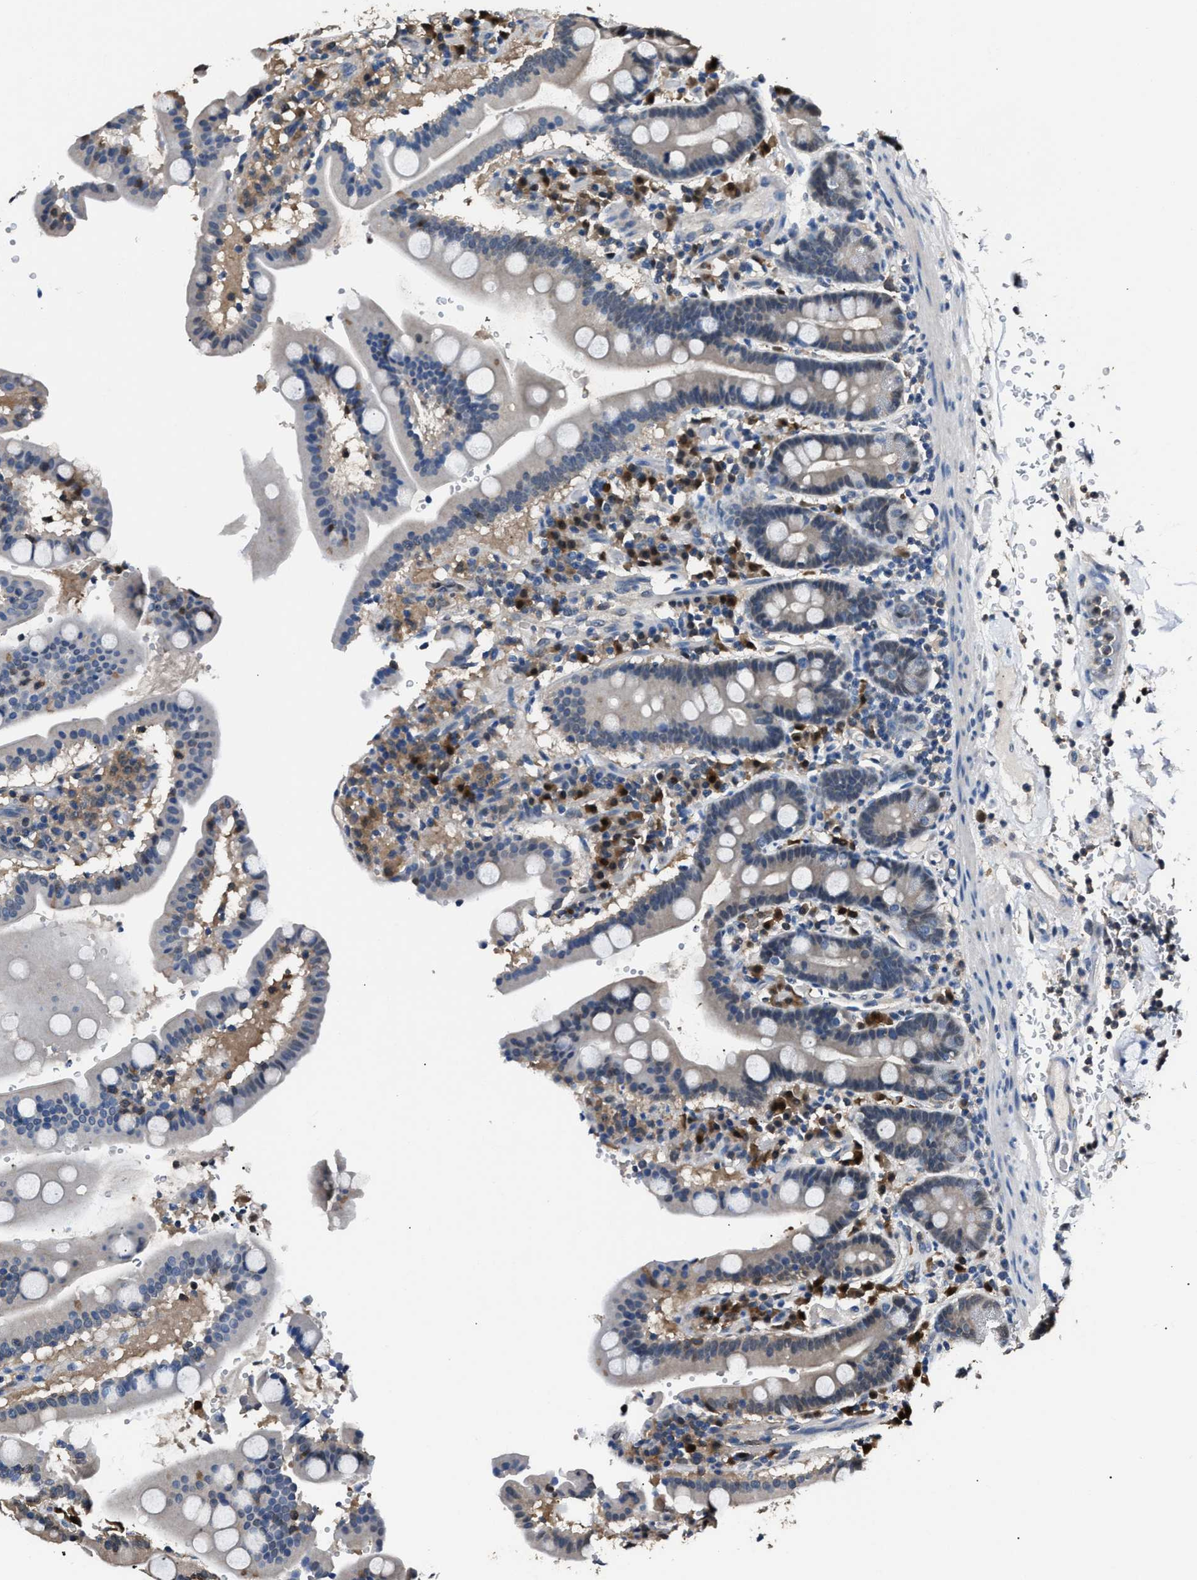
{"staining": {"intensity": "negative", "quantity": "none", "location": "none"}, "tissue": "duodenum", "cell_type": "Glandular cells", "image_type": "normal", "snomed": [{"axis": "morphology", "description": "Normal tissue, NOS"}, {"axis": "topography", "description": "Small intestine, NOS"}], "caption": "High magnification brightfield microscopy of unremarkable duodenum stained with DAB (brown) and counterstained with hematoxylin (blue): glandular cells show no significant expression.", "gene": "GSTP1", "patient": {"sex": "female", "age": 71}}